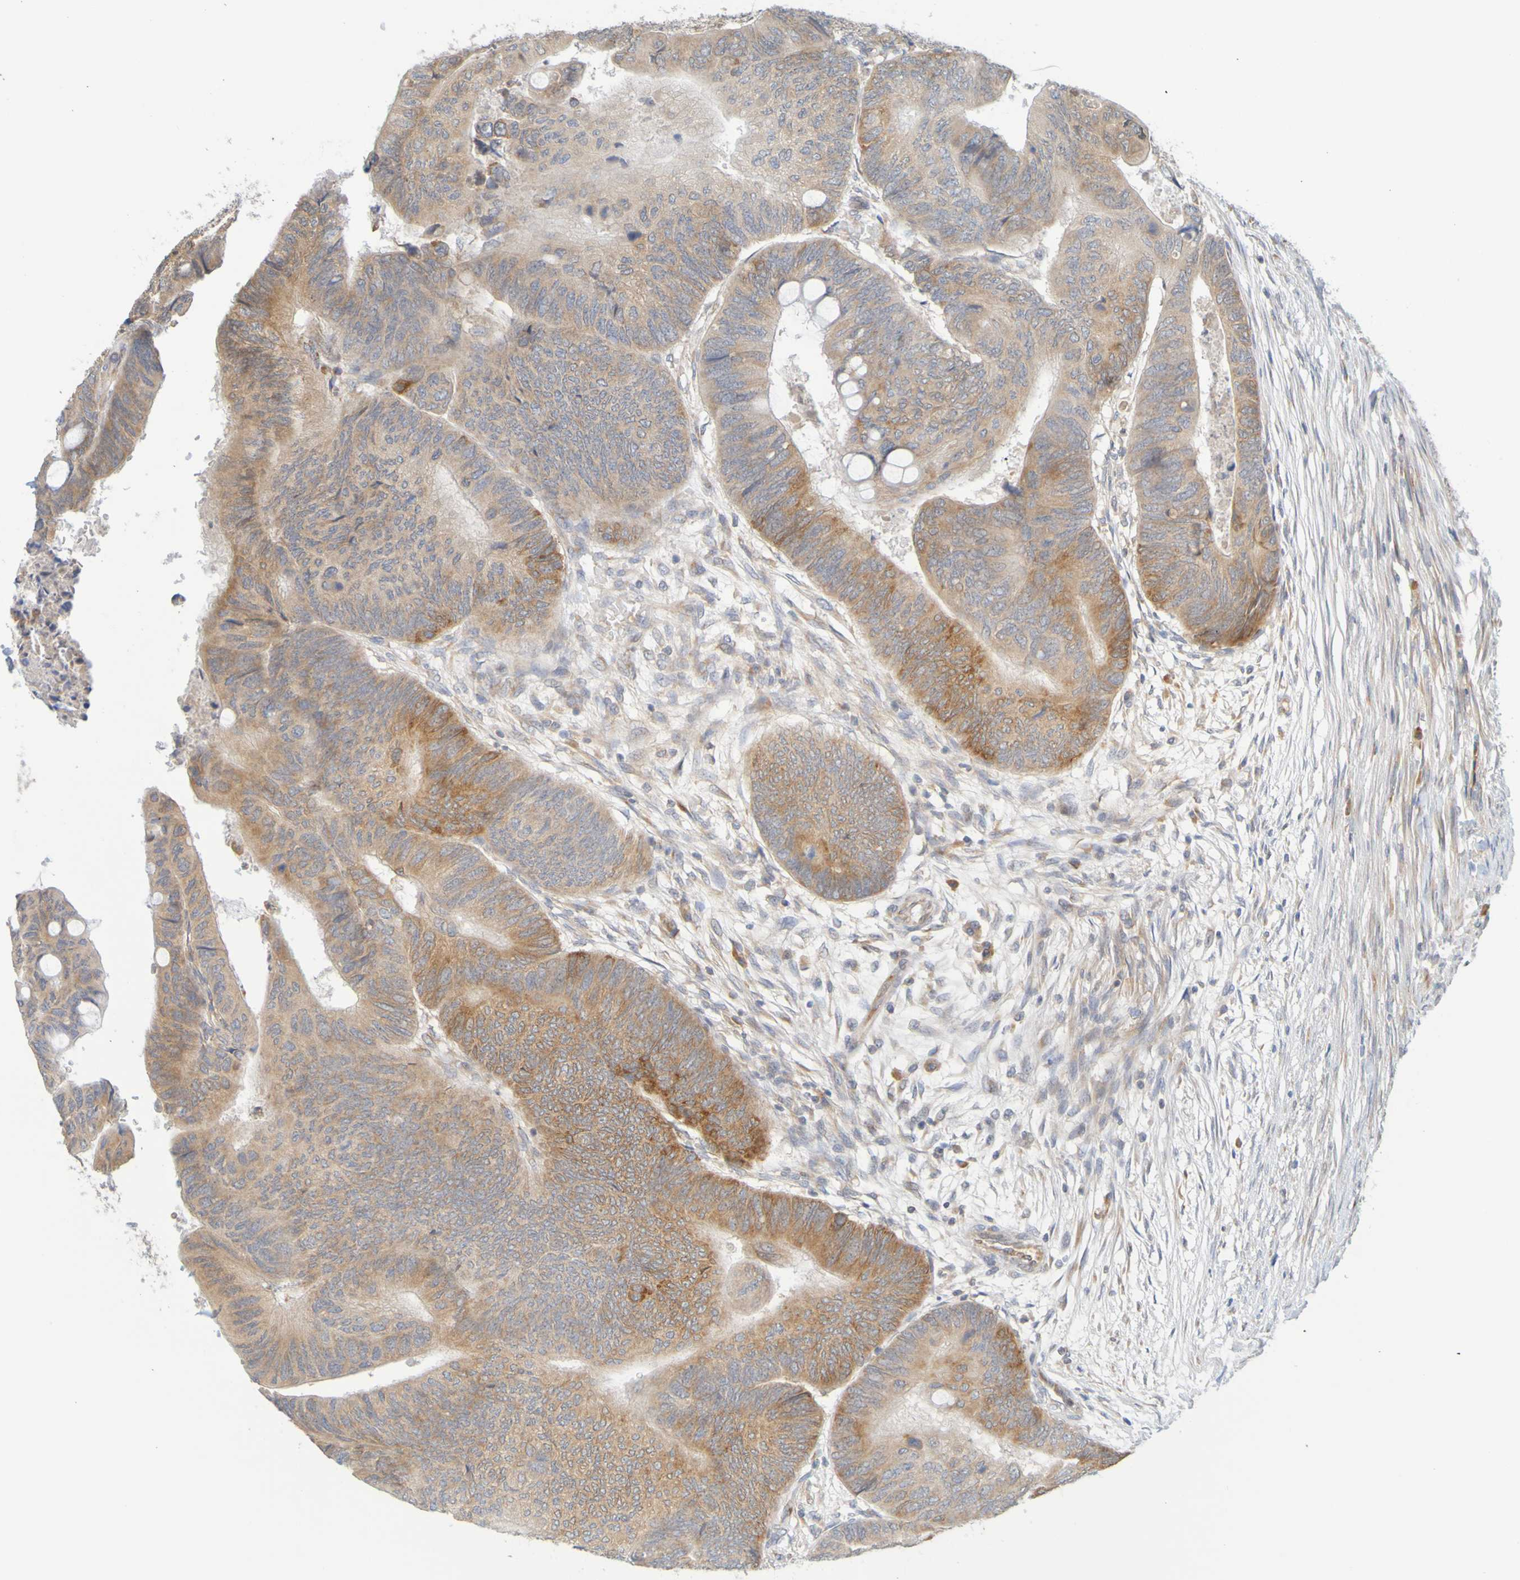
{"staining": {"intensity": "moderate", "quantity": ">75%", "location": "cytoplasmic/membranous"}, "tissue": "colorectal cancer", "cell_type": "Tumor cells", "image_type": "cancer", "snomed": [{"axis": "morphology", "description": "Normal tissue, NOS"}, {"axis": "morphology", "description": "Adenocarcinoma, NOS"}, {"axis": "topography", "description": "Rectum"}, {"axis": "topography", "description": "Peripheral nerve tissue"}], "caption": "Immunohistochemical staining of human colorectal cancer demonstrates medium levels of moderate cytoplasmic/membranous positivity in about >75% of tumor cells.", "gene": "MOGS", "patient": {"sex": "male", "age": 92}}